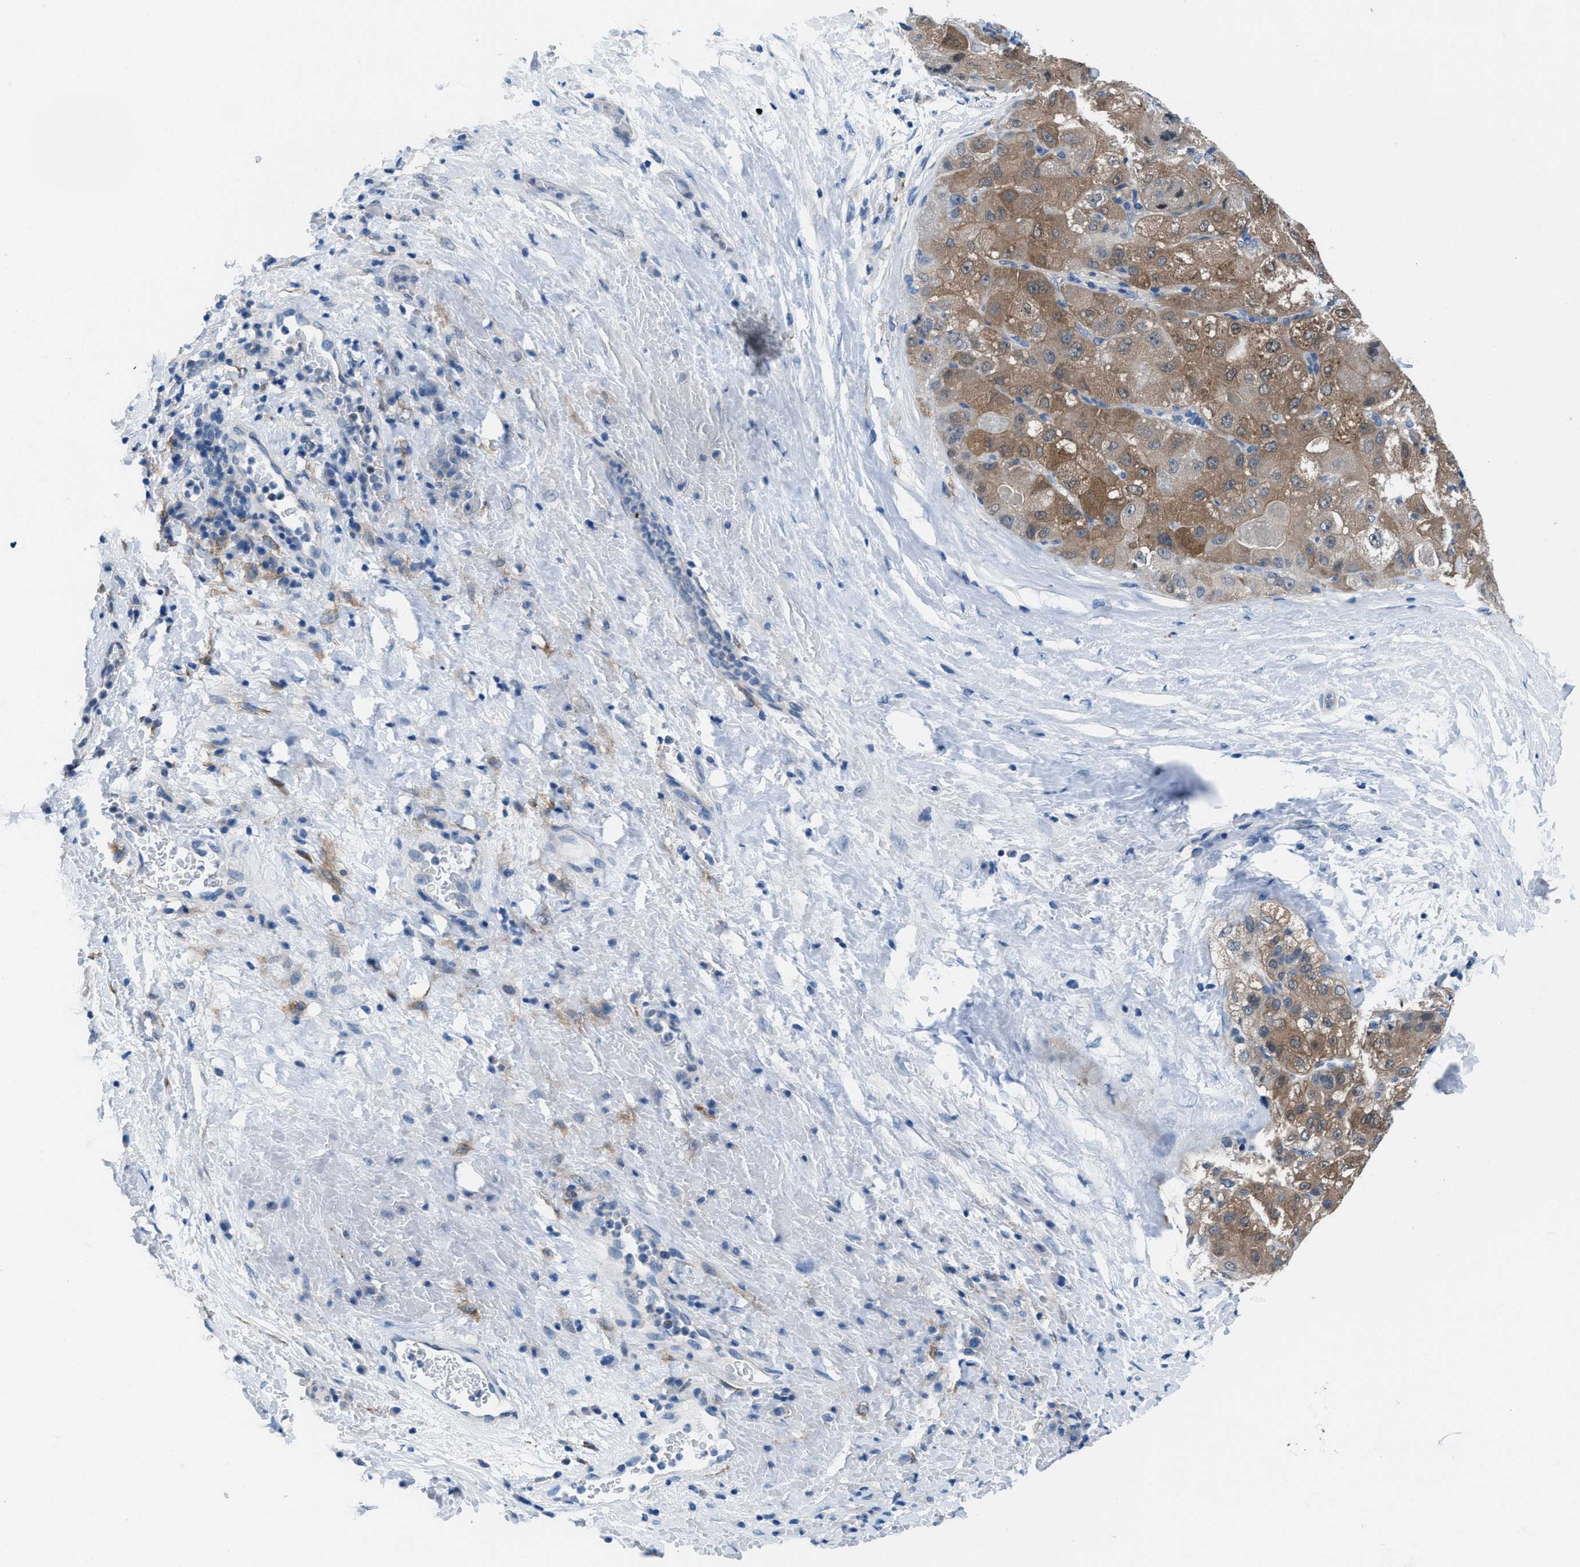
{"staining": {"intensity": "moderate", "quantity": "25%-75%", "location": "cytoplasmic/membranous"}, "tissue": "liver cancer", "cell_type": "Tumor cells", "image_type": "cancer", "snomed": [{"axis": "morphology", "description": "Carcinoma, Hepatocellular, NOS"}, {"axis": "topography", "description": "Liver"}], "caption": "A histopathology image showing moderate cytoplasmic/membranous staining in about 25%-75% of tumor cells in liver hepatocellular carcinoma, as visualized by brown immunohistochemical staining.", "gene": "NUDT5", "patient": {"sex": "male", "age": 80}}